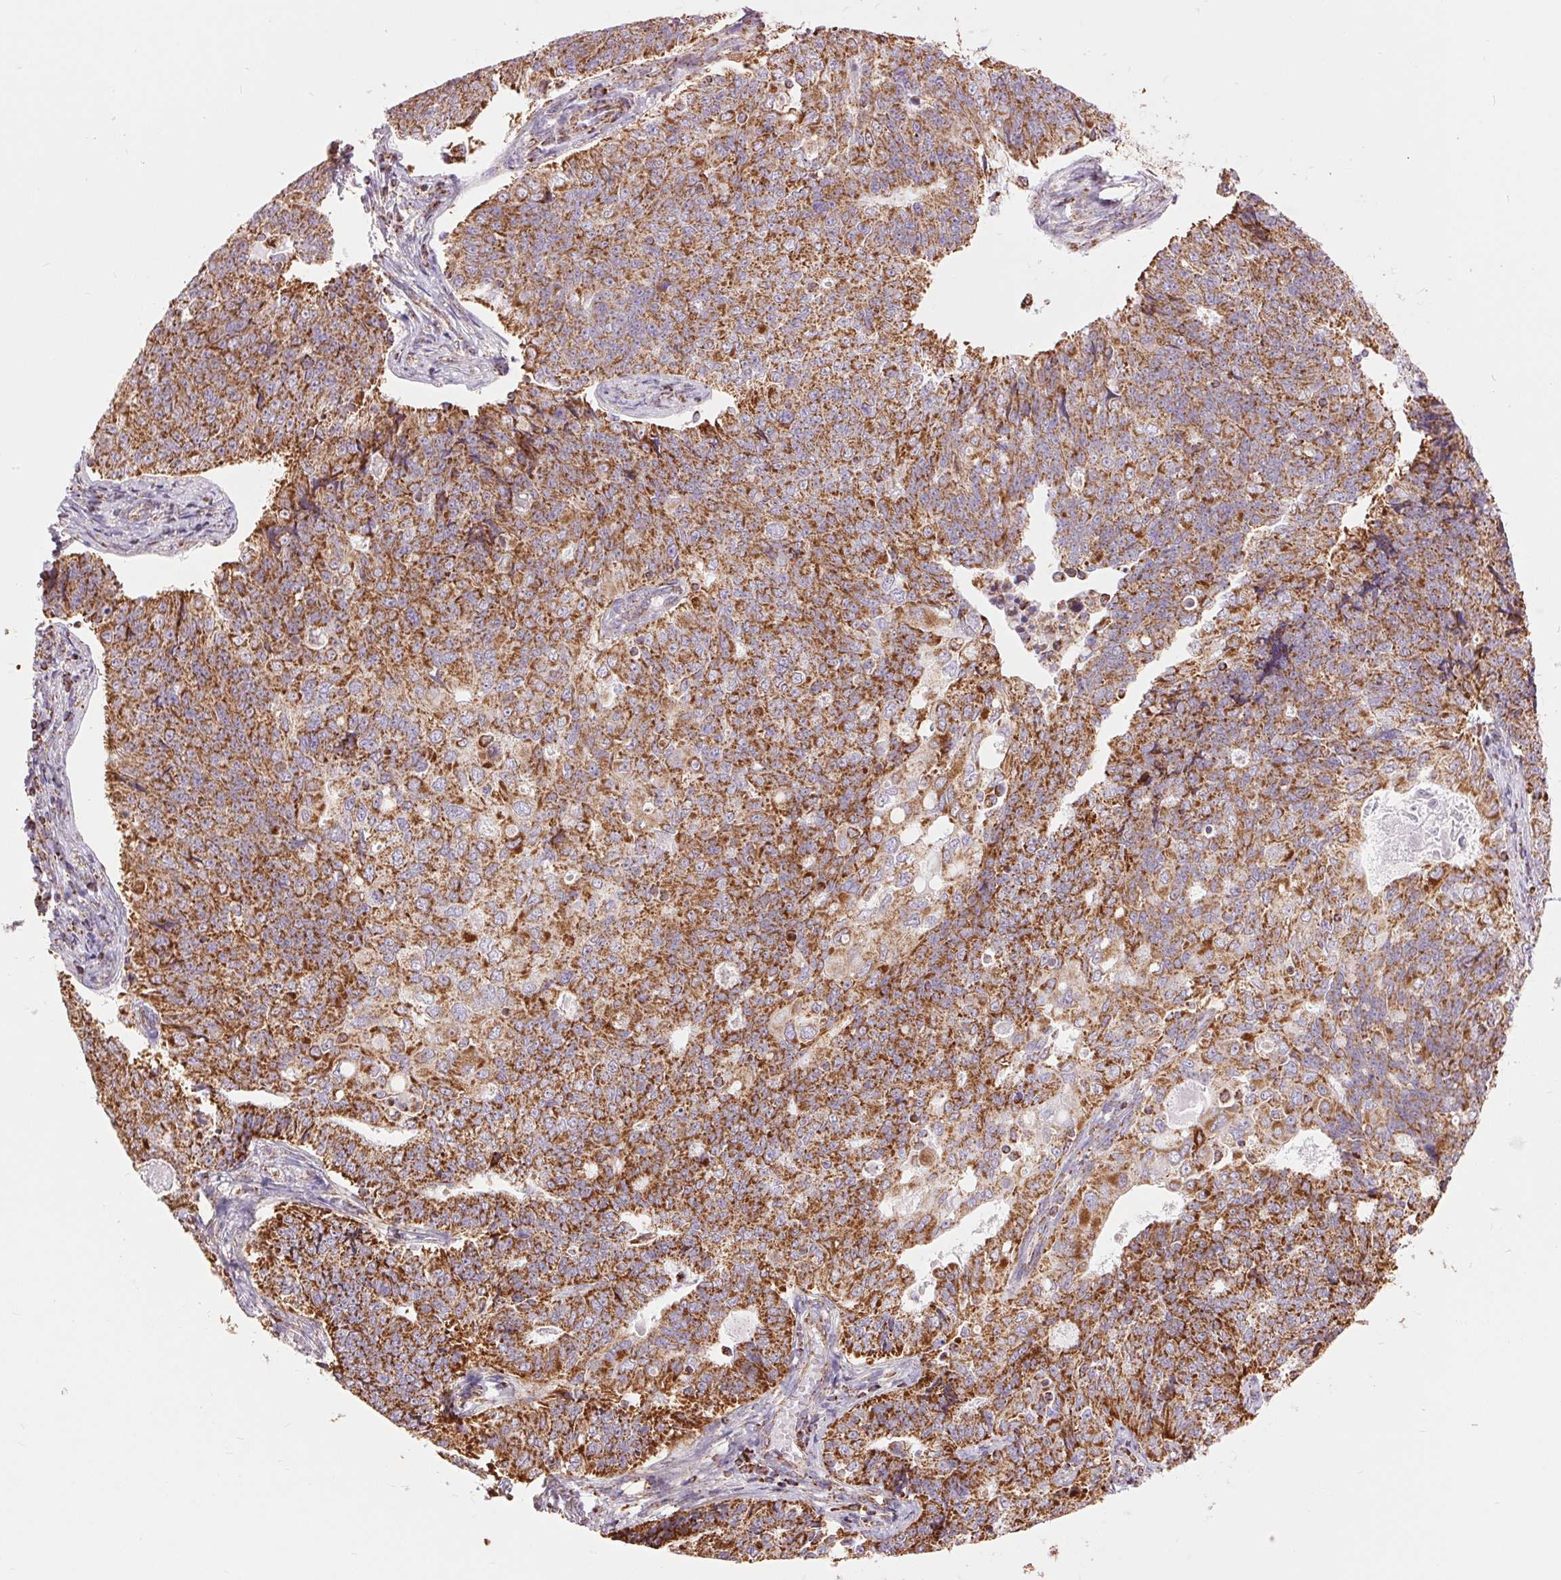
{"staining": {"intensity": "strong", "quantity": ">75%", "location": "cytoplasmic/membranous"}, "tissue": "endometrial cancer", "cell_type": "Tumor cells", "image_type": "cancer", "snomed": [{"axis": "morphology", "description": "Adenocarcinoma, NOS"}, {"axis": "topography", "description": "Endometrium"}], "caption": "Protein staining of adenocarcinoma (endometrial) tissue reveals strong cytoplasmic/membranous expression in approximately >75% of tumor cells. The staining is performed using DAB brown chromogen to label protein expression. The nuclei are counter-stained blue using hematoxylin.", "gene": "ATP5PB", "patient": {"sex": "female", "age": 43}}